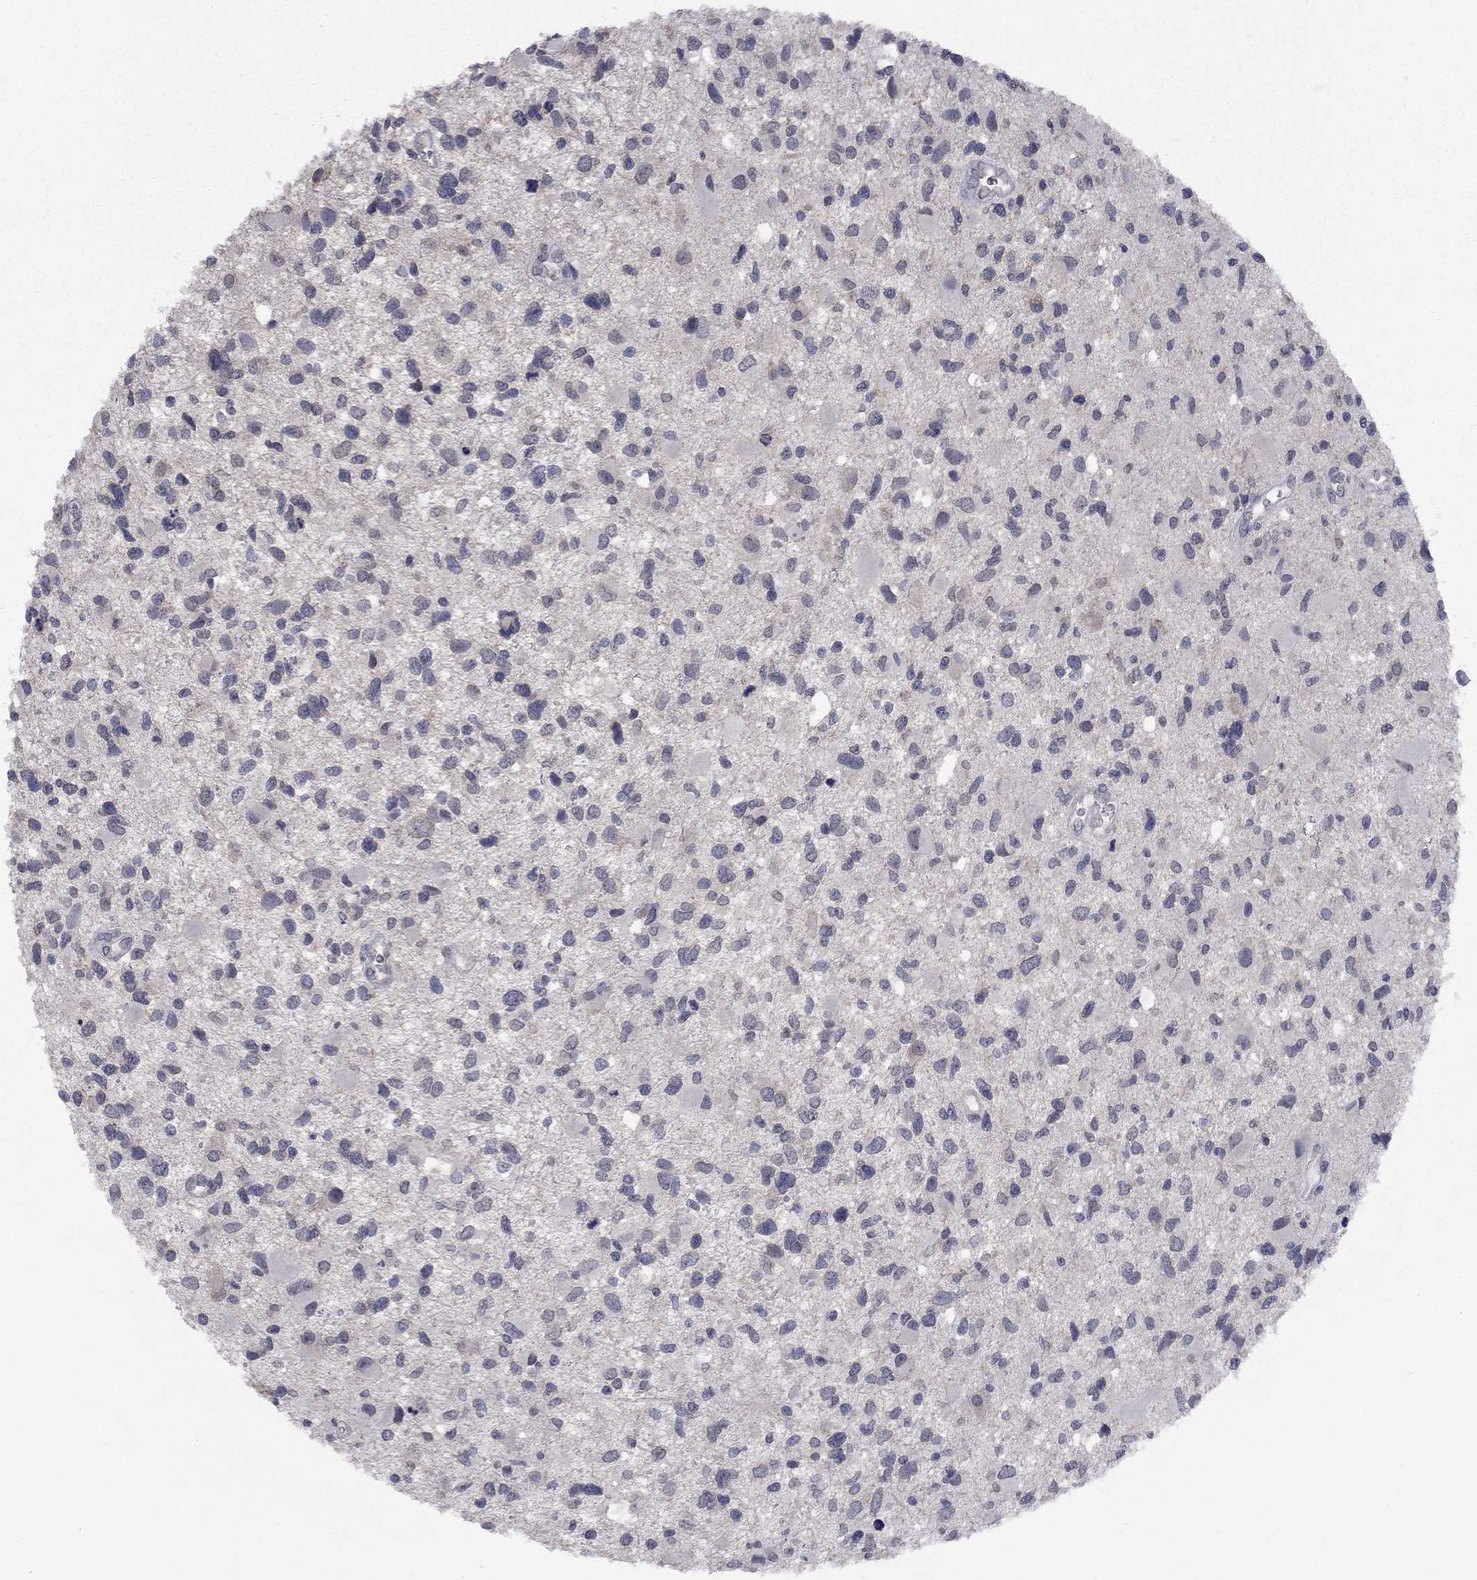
{"staining": {"intensity": "negative", "quantity": "none", "location": "none"}, "tissue": "glioma", "cell_type": "Tumor cells", "image_type": "cancer", "snomed": [{"axis": "morphology", "description": "Glioma, malignant, Low grade"}, {"axis": "topography", "description": "Brain"}], "caption": "Malignant low-grade glioma was stained to show a protein in brown. There is no significant staining in tumor cells.", "gene": "SPATA33", "patient": {"sex": "female", "age": 32}}